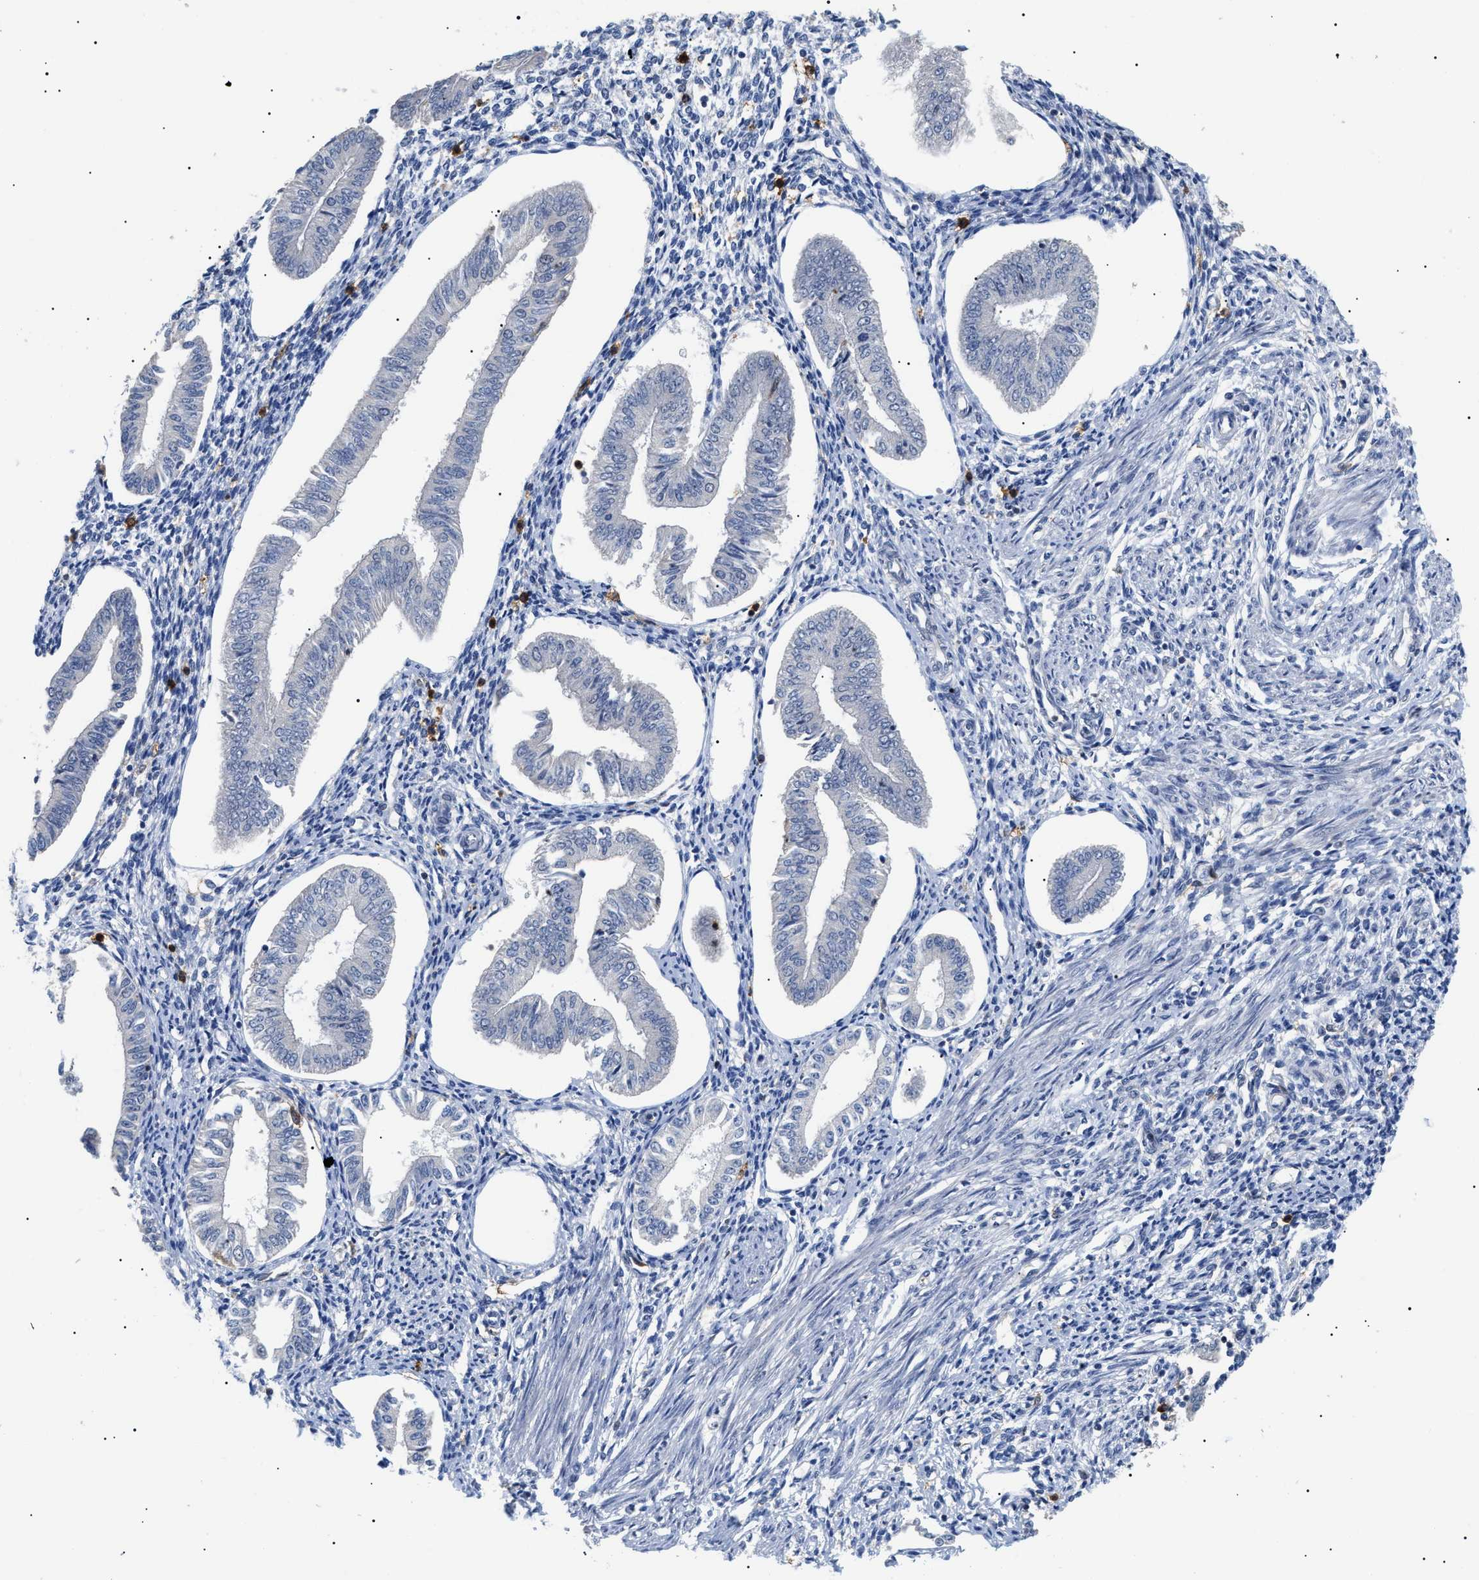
{"staining": {"intensity": "weak", "quantity": "<25%", "location": "cytoplasmic/membranous"}, "tissue": "endometrium", "cell_type": "Cells in endometrial stroma", "image_type": "normal", "snomed": [{"axis": "morphology", "description": "Normal tissue, NOS"}, {"axis": "topography", "description": "Endometrium"}], "caption": "There is no significant staining in cells in endometrial stroma of endometrium.", "gene": "CD300A", "patient": {"sex": "female", "age": 50}}